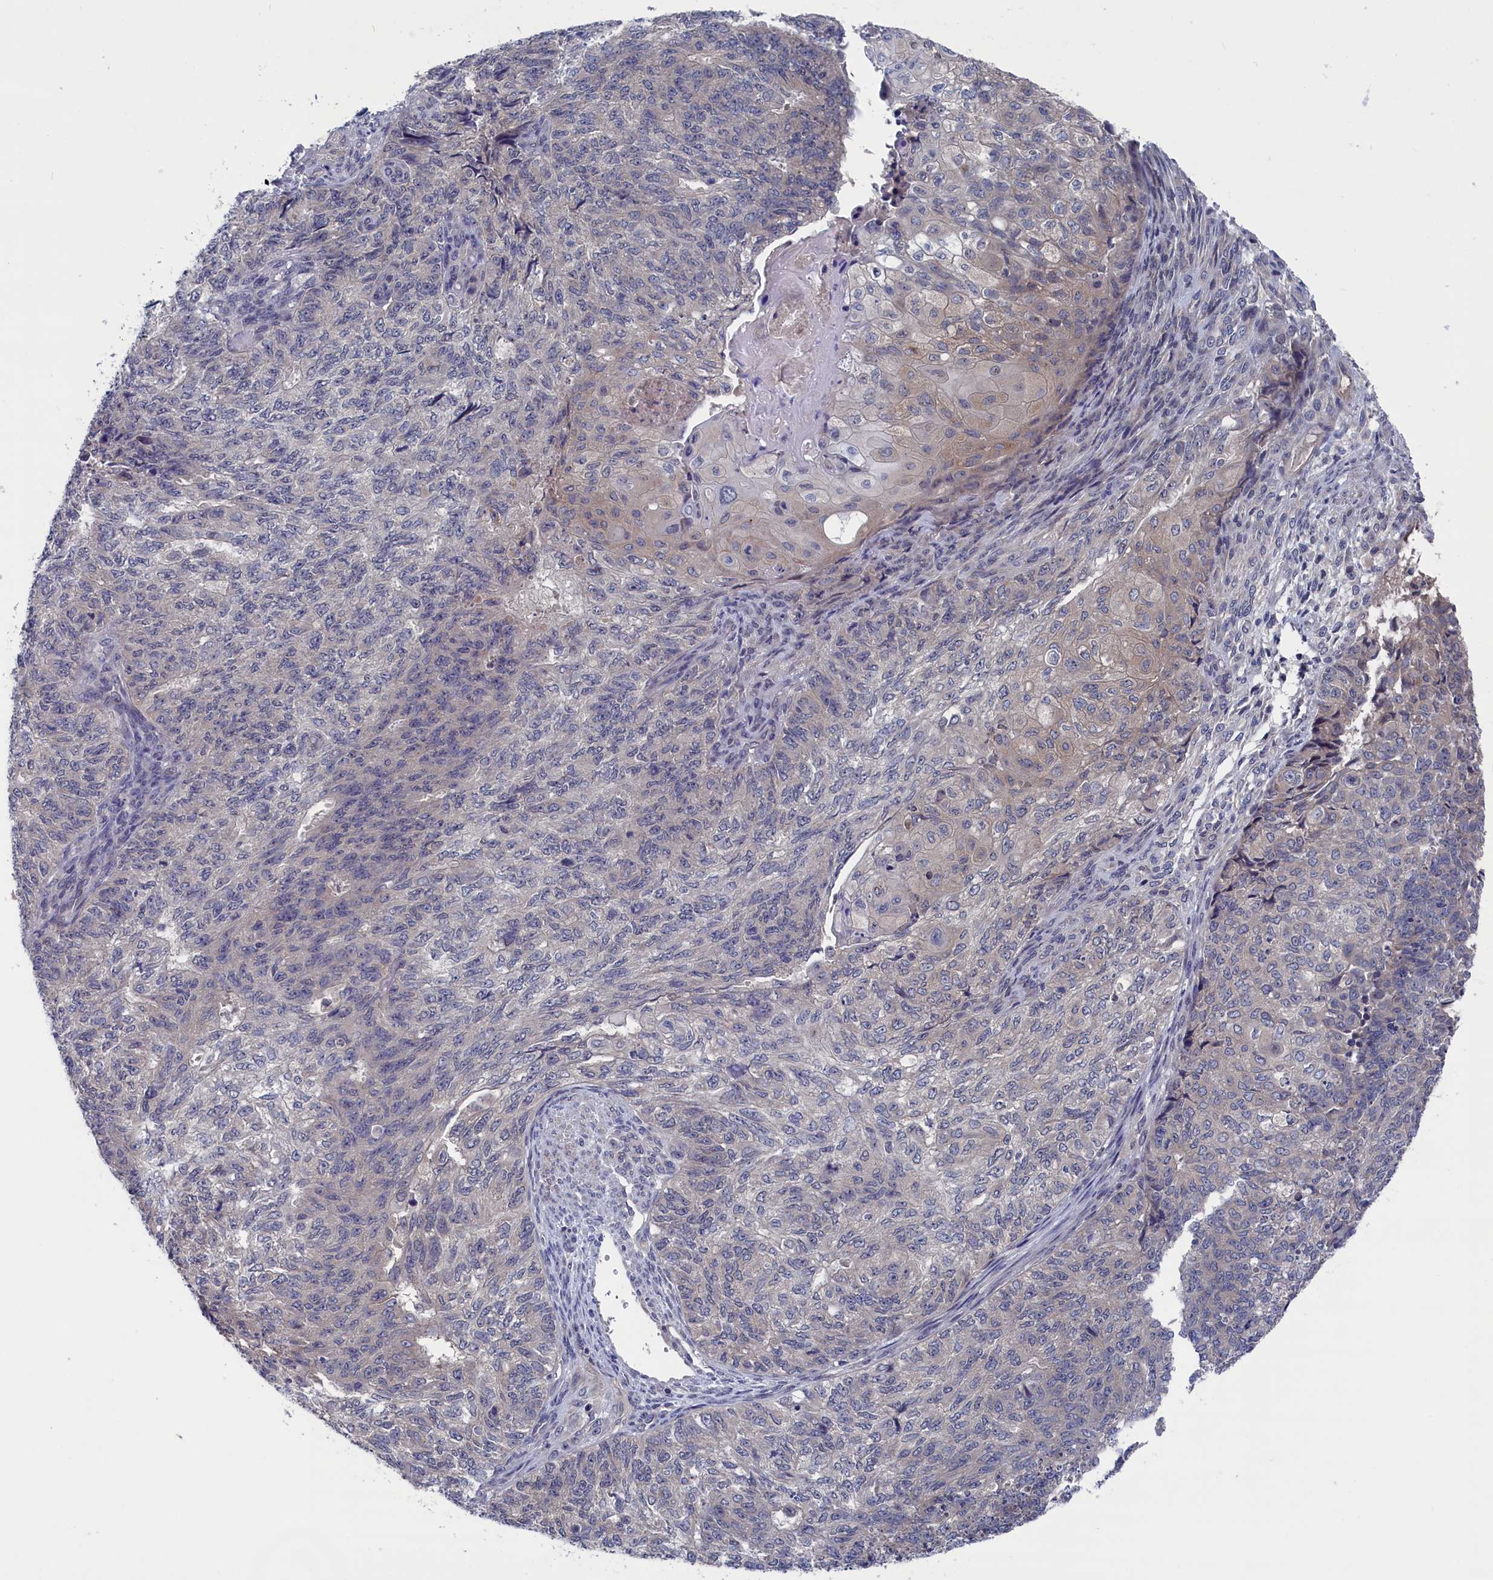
{"staining": {"intensity": "weak", "quantity": "<25%", "location": "cytoplasmic/membranous"}, "tissue": "endometrial cancer", "cell_type": "Tumor cells", "image_type": "cancer", "snomed": [{"axis": "morphology", "description": "Adenocarcinoma, NOS"}, {"axis": "topography", "description": "Endometrium"}], "caption": "High power microscopy micrograph of an immunohistochemistry micrograph of adenocarcinoma (endometrial), revealing no significant staining in tumor cells.", "gene": "SPATA13", "patient": {"sex": "female", "age": 32}}